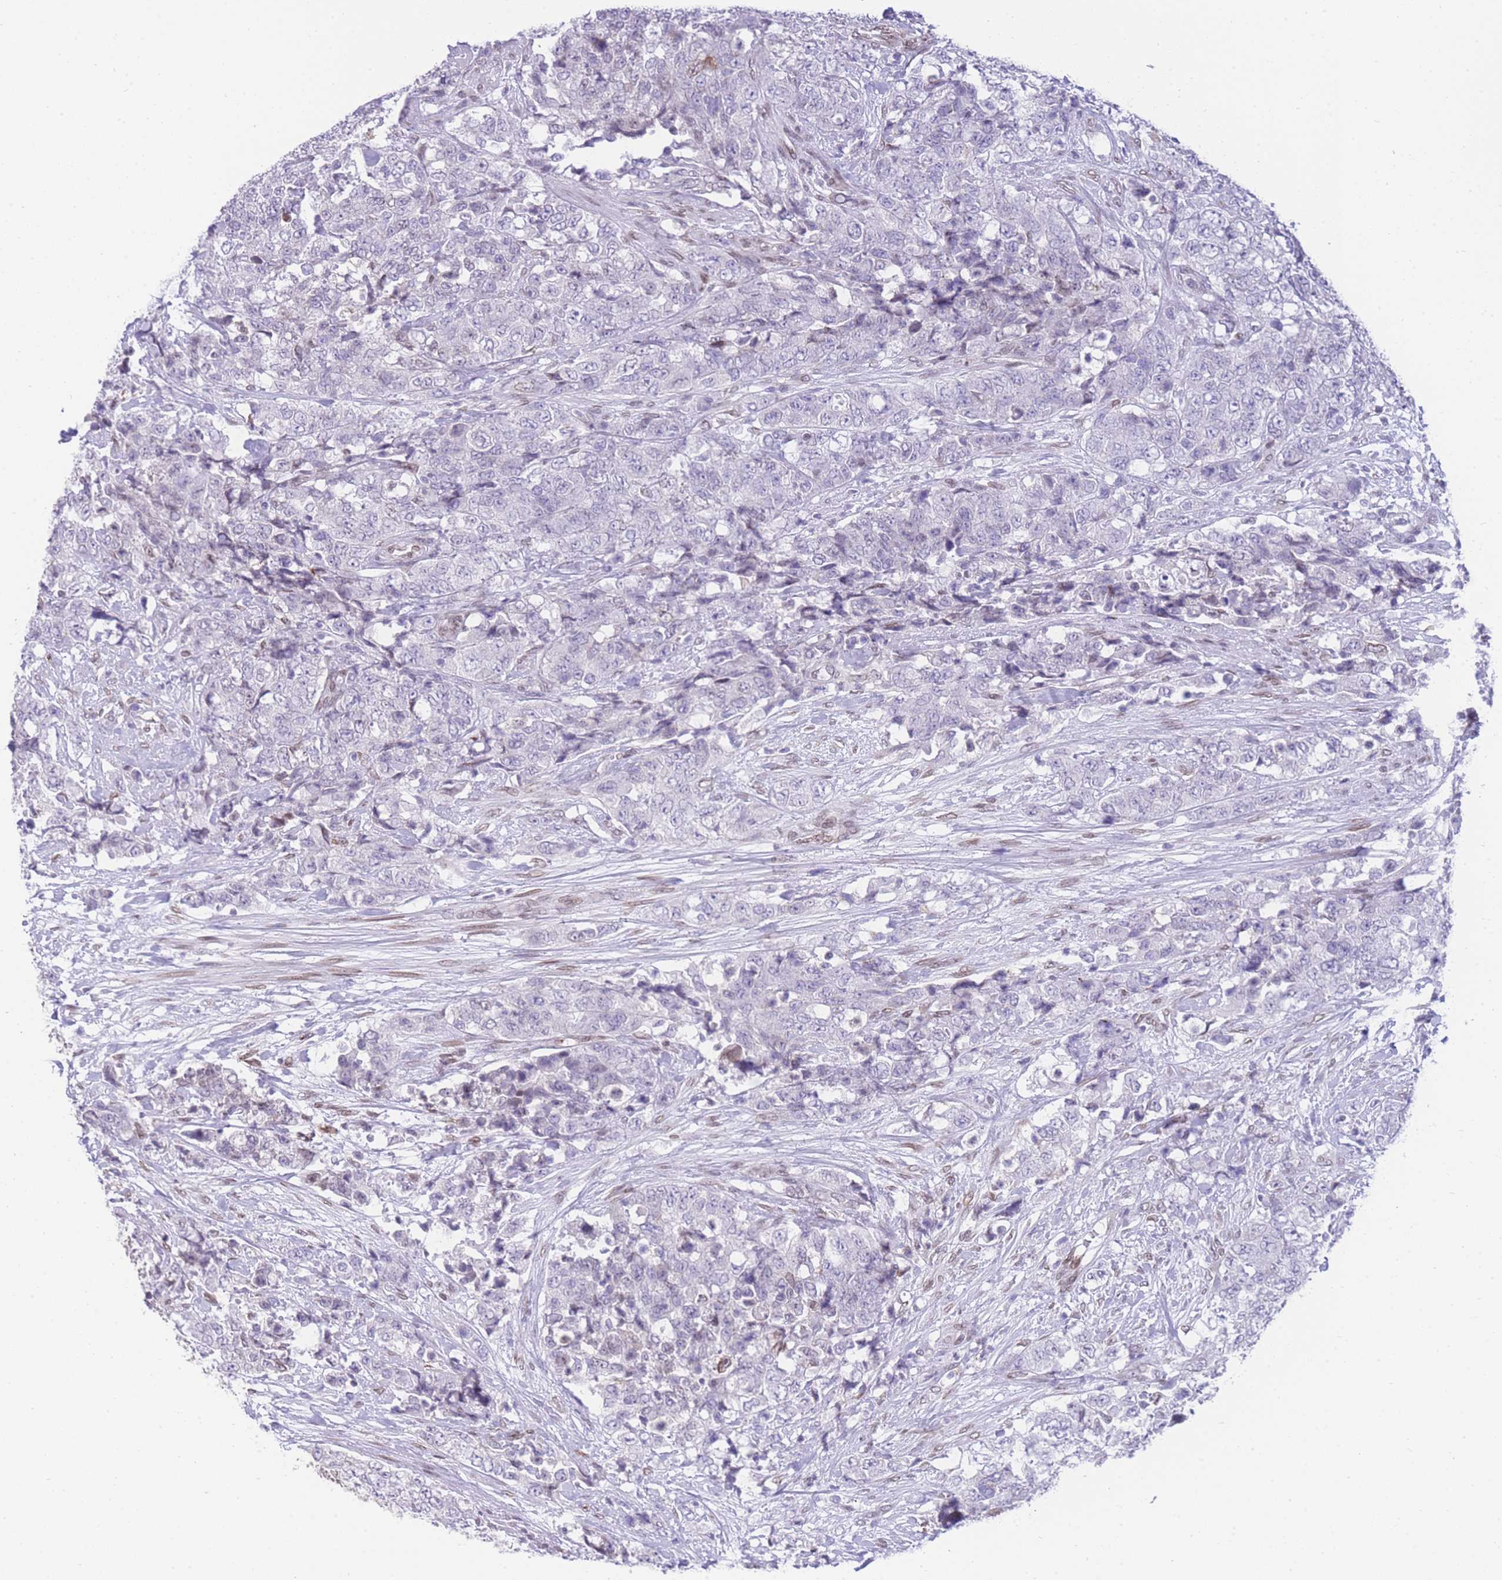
{"staining": {"intensity": "negative", "quantity": "none", "location": "none"}, "tissue": "urothelial cancer", "cell_type": "Tumor cells", "image_type": "cancer", "snomed": [{"axis": "morphology", "description": "Urothelial carcinoma, High grade"}, {"axis": "topography", "description": "Urinary bladder"}], "caption": "This is an immunohistochemistry (IHC) image of high-grade urothelial carcinoma. There is no expression in tumor cells.", "gene": "OR10AD1", "patient": {"sex": "female", "age": 78}}